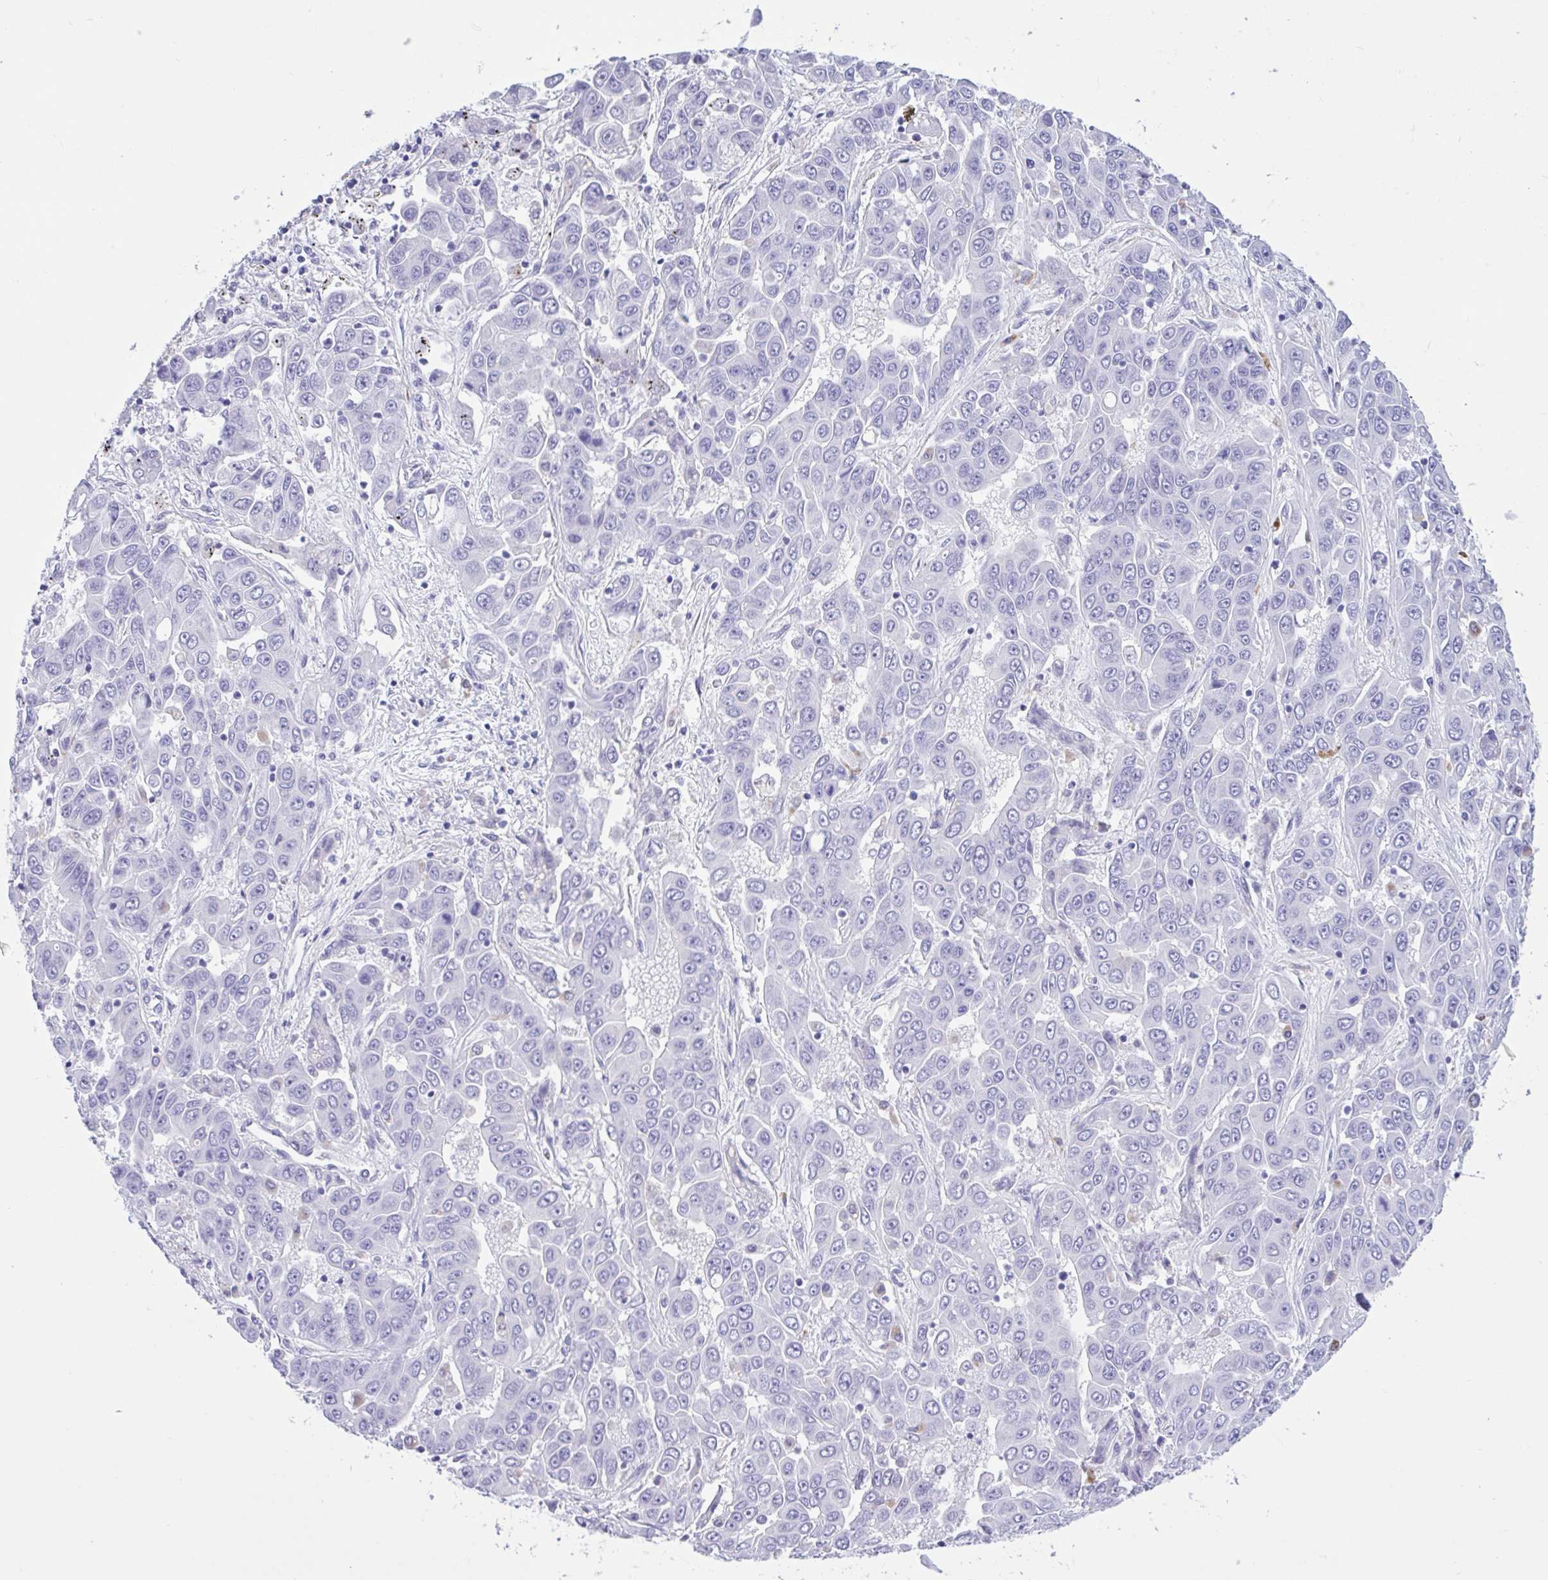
{"staining": {"intensity": "negative", "quantity": "none", "location": "none"}, "tissue": "liver cancer", "cell_type": "Tumor cells", "image_type": "cancer", "snomed": [{"axis": "morphology", "description": "Cholangiocarcinoma"}, {"axis": "topography", "description": "Liver"}], "caption": "Immunohistochemistry photomicrograph of liver cancer stained for a protein (brown), which shows no staining in tumor cells.", "gene": "OR4N4", "patient": {"sex": "female", "age": 52}}